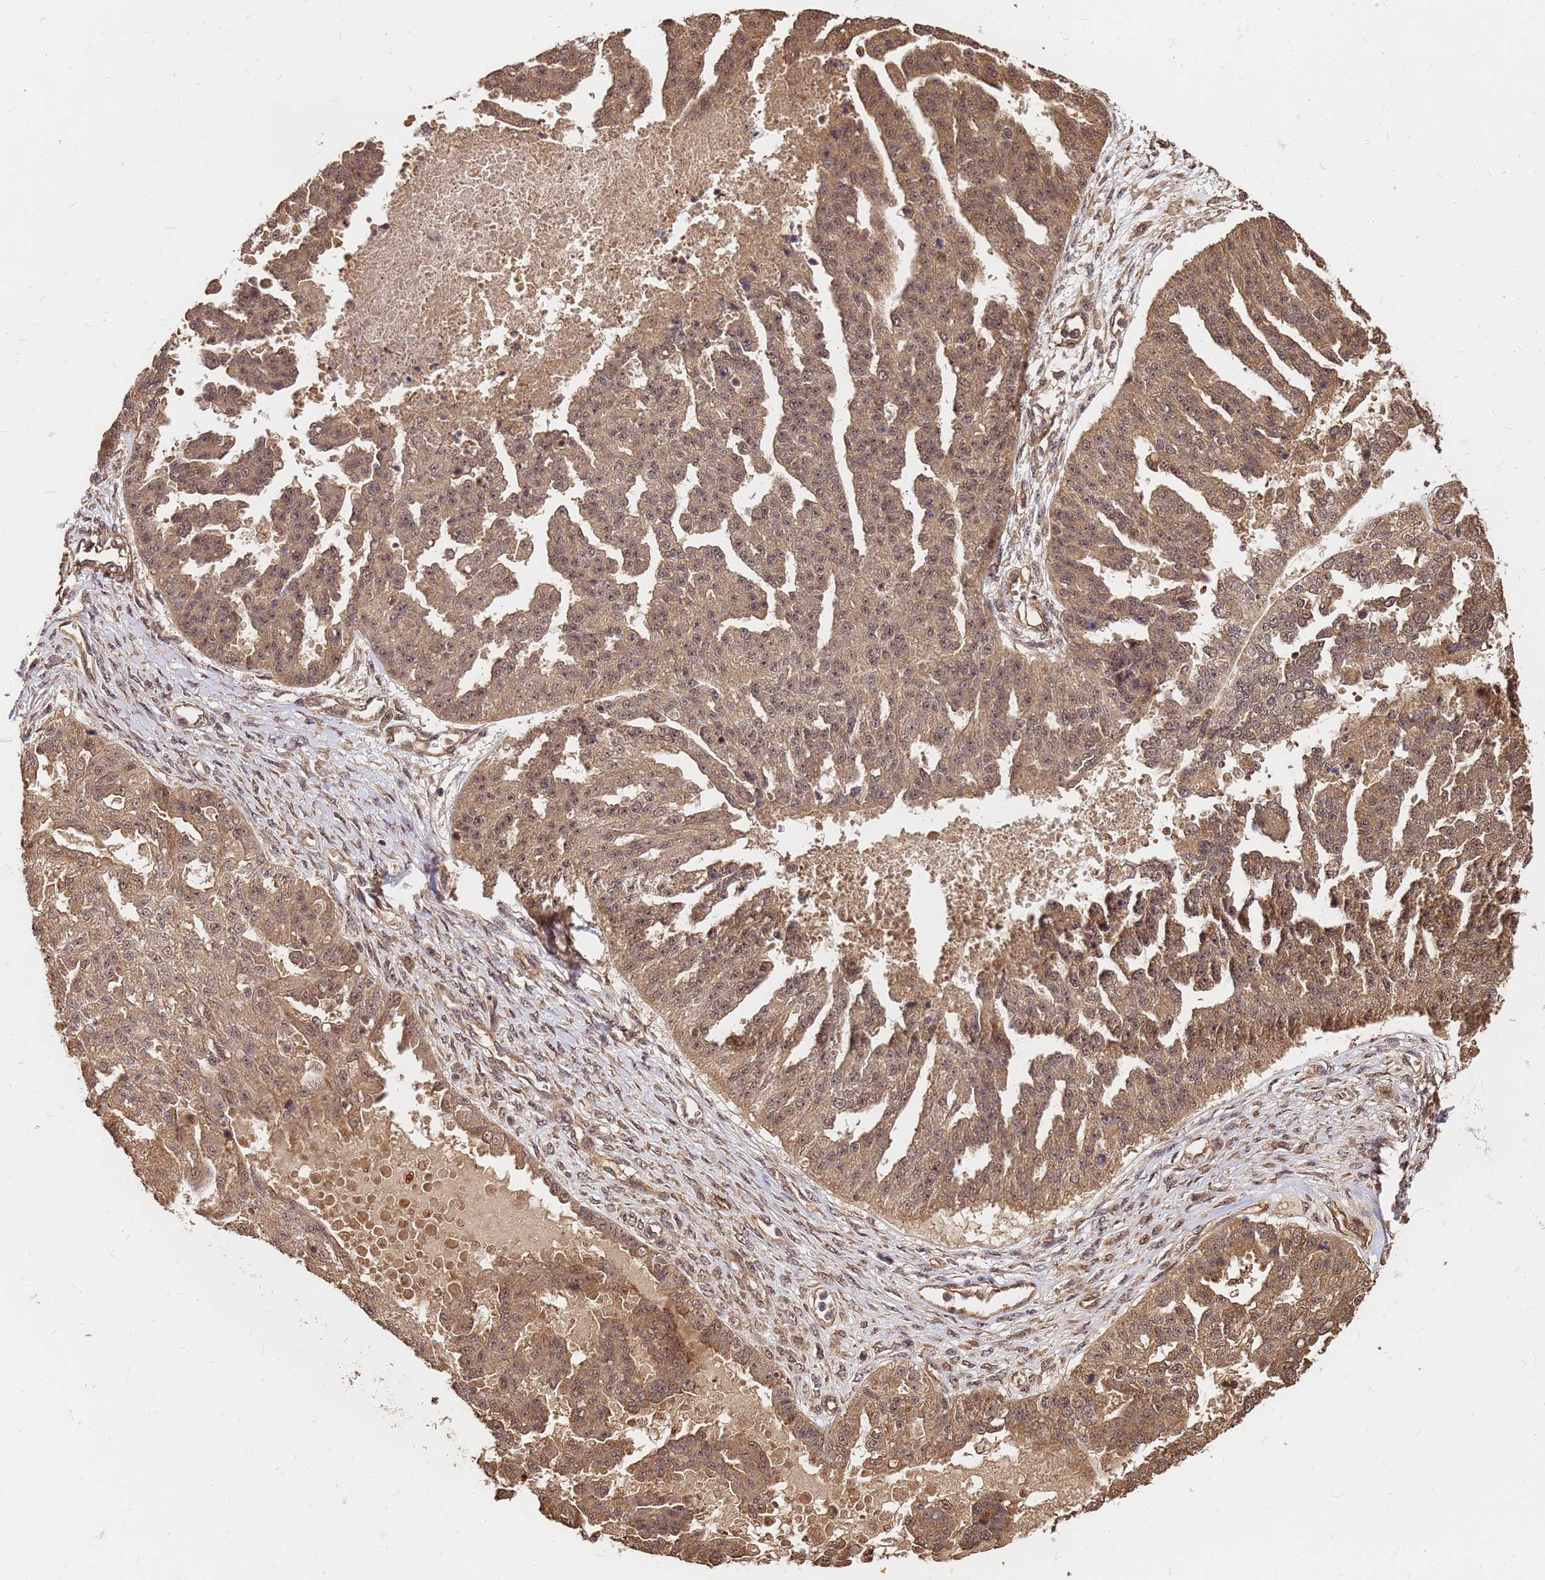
{"staining": {"intensity": "moderate", "quantity": ">75%", "location": "cytoplasmic/membranous,nuclear"}, "tissue": "ovarian cancer", "cell_type": "Tumor cells", "image_type": "cancer", "snomed": [{"axis": "morphology", "description": "Cystadenocarcinoma, serous, NOS"}, {"axis": "topography", "description": "Ovary"}], "caption": "Human ovarian cancer (serous cystadenocarcinoma) stained with a brown dye exhibits moderate cytoplasmic/membranous and nuclear positive expression in about >75% of tumor cells.", "gene": "GPATCH8", "patient": {"sex": "female", "age": 58}}